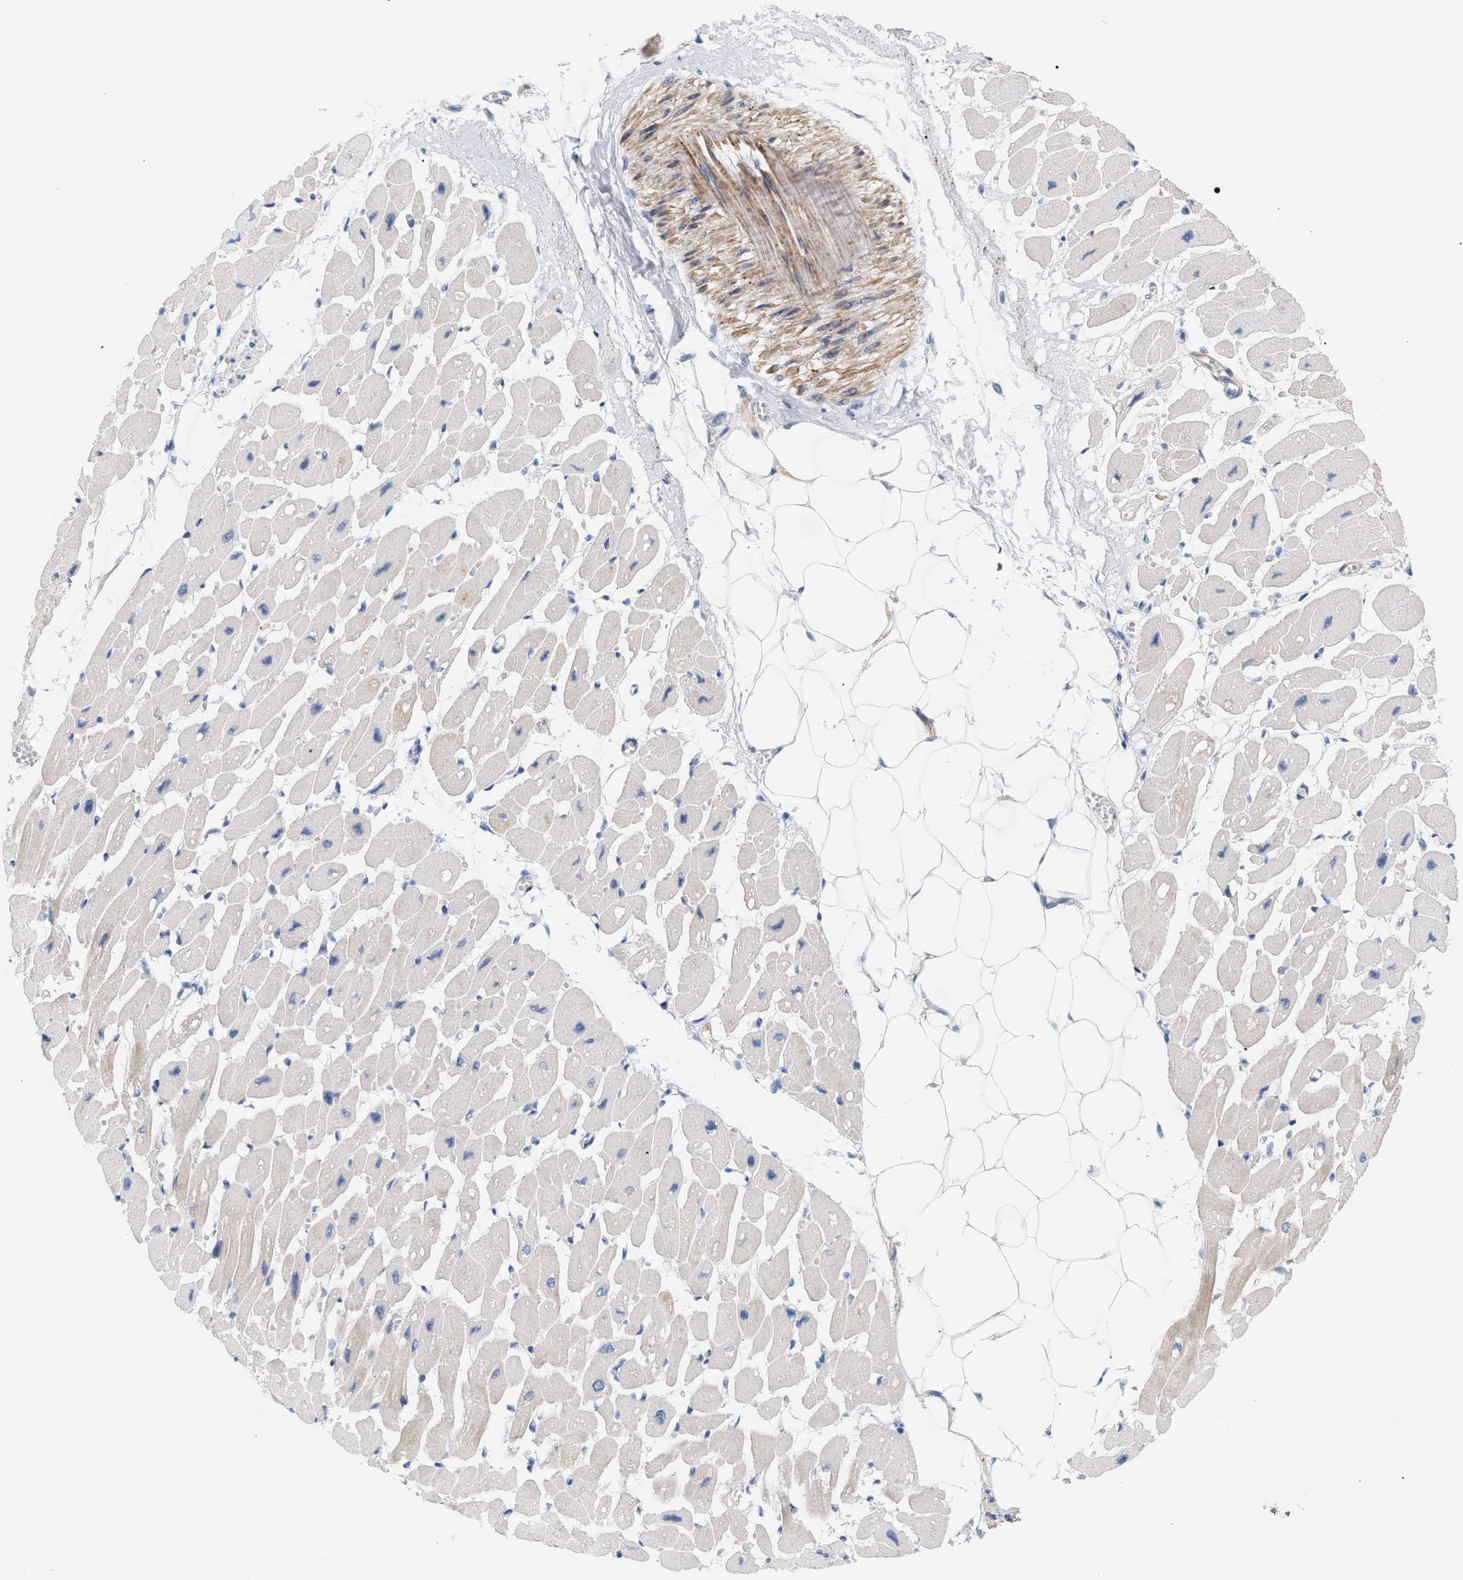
{"staining": {"intensity": "weak", "quantity": "<25%", "location": "cytoplasmic/membranous"}, "tissue": "heart muscle", "cell_type": "Cardiomyocytes", "image_type": "normal", "snomed": [{"axis": "morphology", "description": "Normal tissue, NOS"}, {"axis": "topography", "description": "Heart"}], "caption": "An IHC photomicrograph of normal heart muscle is shown. There is no staining in cardiomyocytes of heart muscle. (DAB (3,3'-diaminobenzidine) immunohistochemistry with hematoxylin counter stain).", "gene": "LRCH1", "patient": {"sex": "female", "age": 54}}